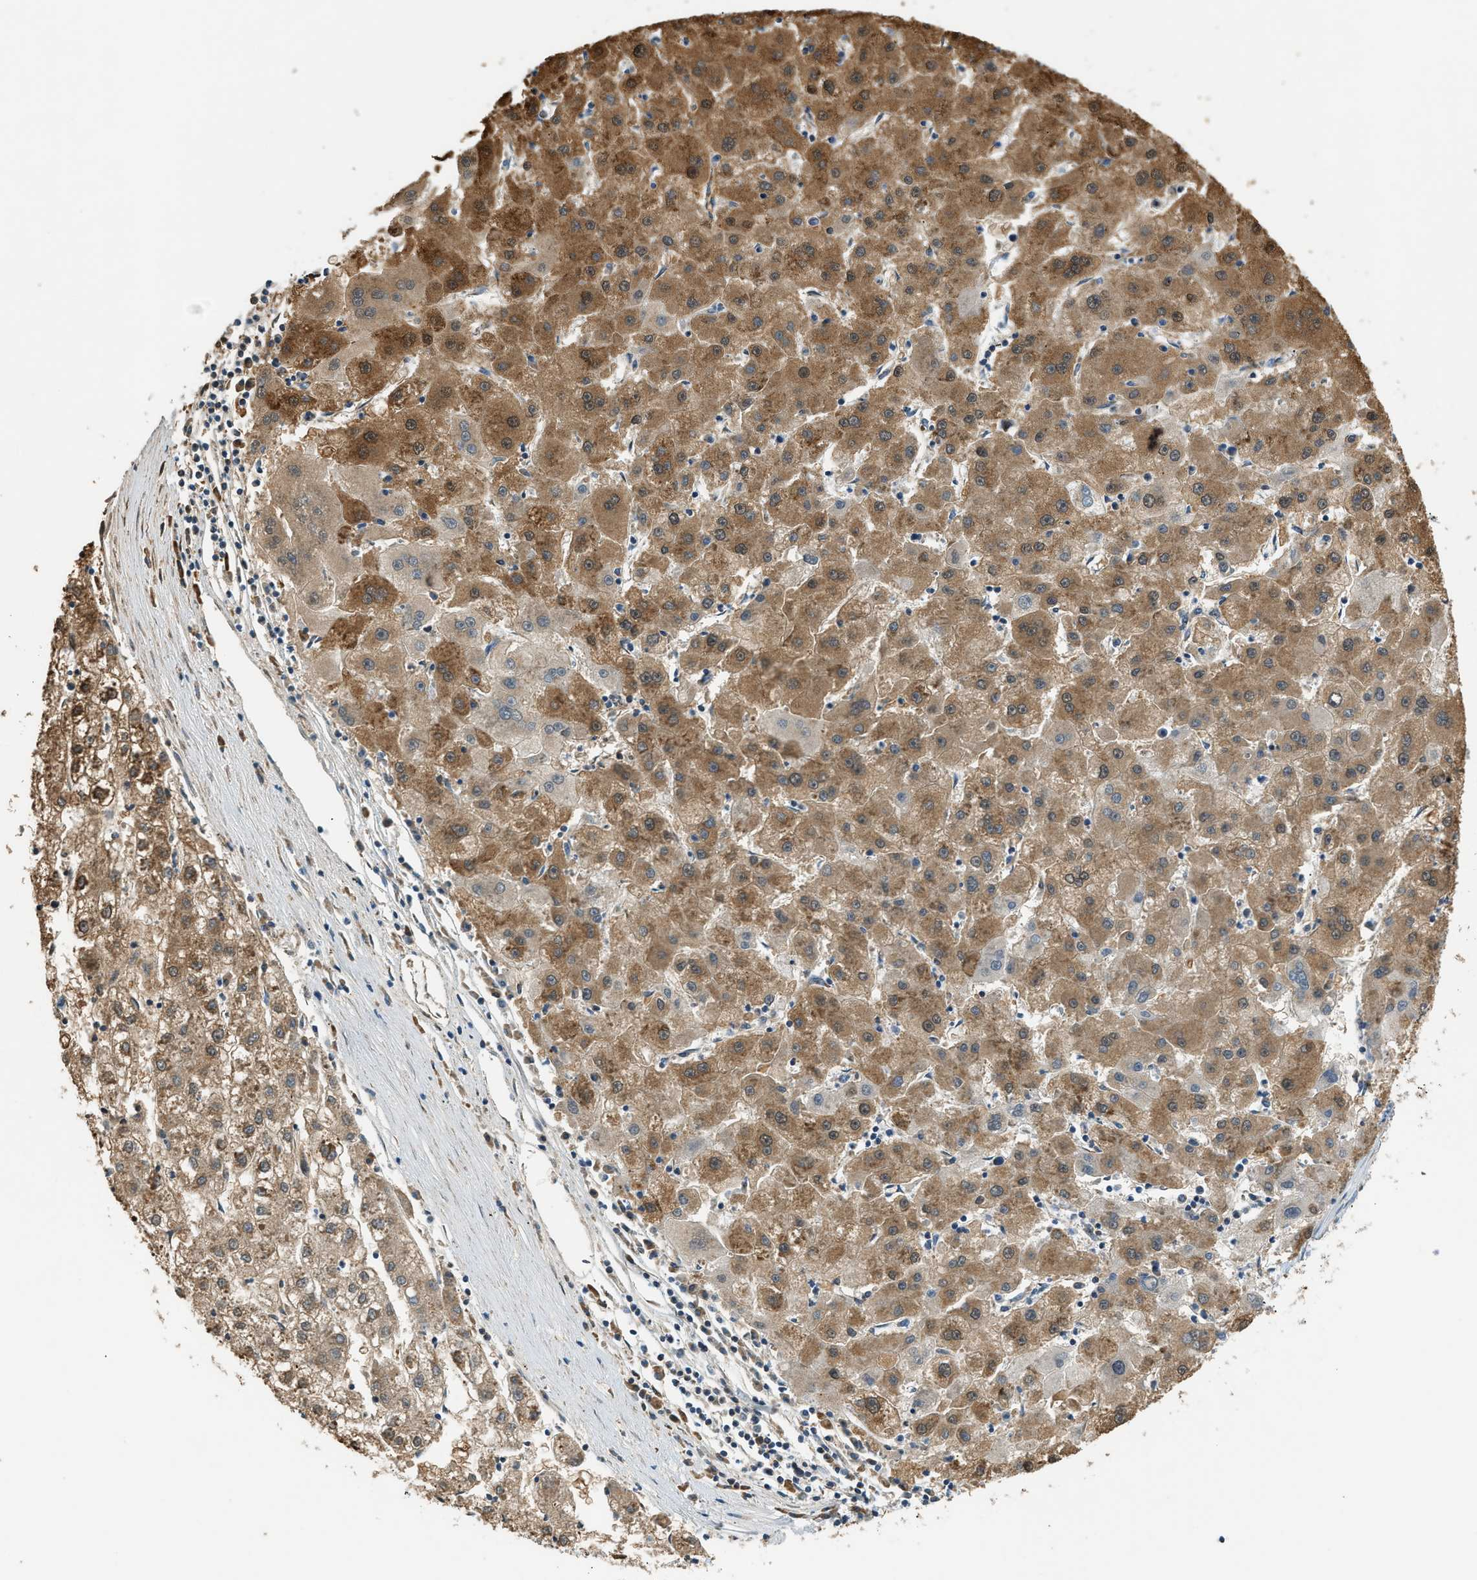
{"staining": {"intensity": "moderate", "quantity": ">75%", "location": "cytoplasmic/membranous"}, "tissue": "liver cancer", "cell_type": "Tumor cells", "image_type": "cancer", "snomed": [{"axis": "morphology", "description": "Carcinoma, Hepatocellular, NOS"}, {"axis": "topography", "description": "Liver"}], "caption": "Immunohistochemical staining of human liver cancer demonstrates medium levels of moderate cytoplasmic/membranous protein expression in about >75% of tumor cells.", "gene": "PIGG", "patient": {"sex": "male", "age": 72}}